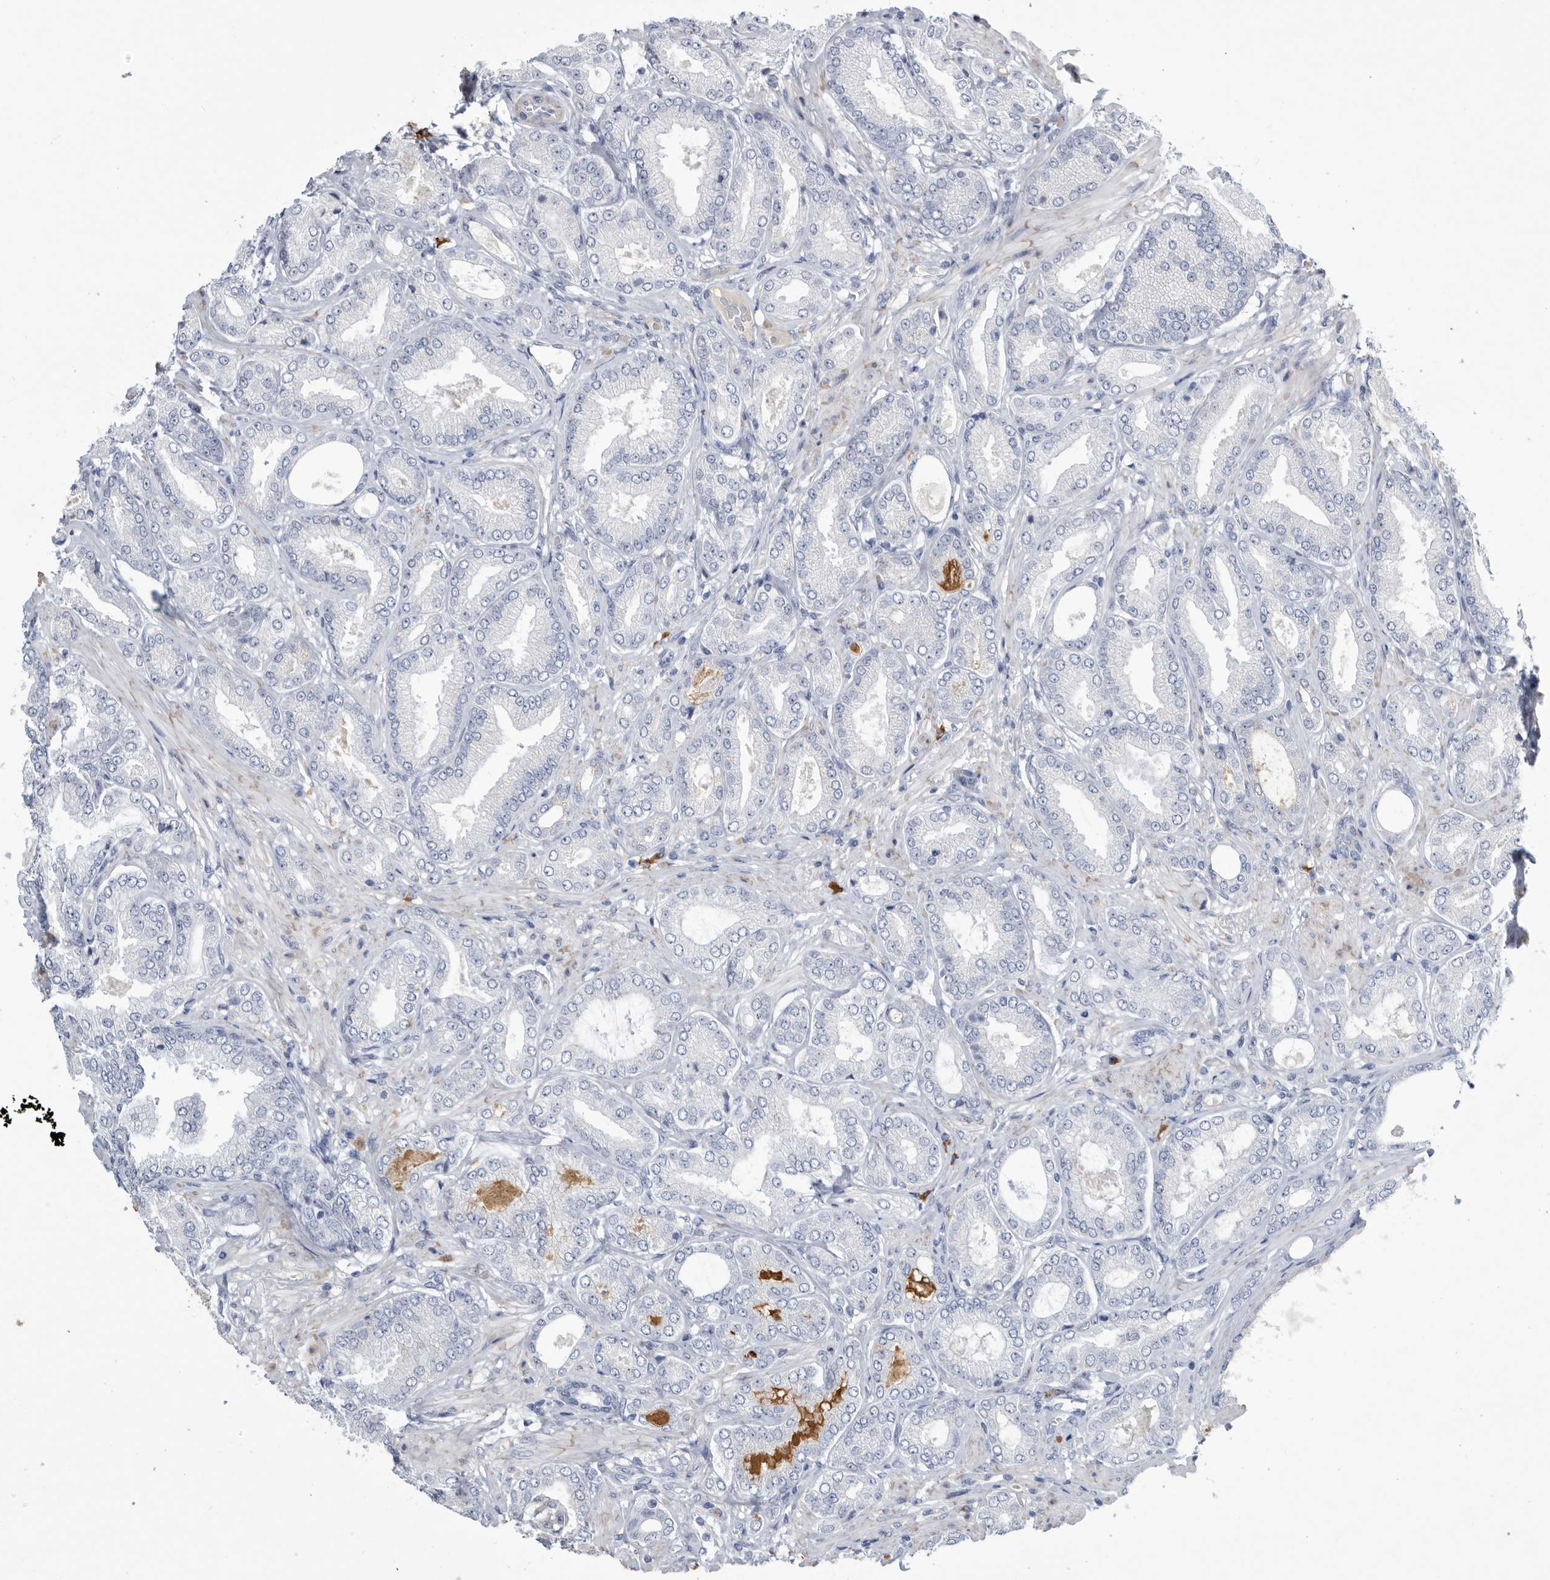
{"staining": {"intensity": "negative", "quantity": "none", "location": "none"}, "tissue": "prostate cancer", "cell_type": "Tumor cells", "image_type": "cancer", "snomed": [{"axis": "morphology", "description": "Adenocarcinoma, Low grade"}, {"axis": "topography", "description": "Prostate"}], "caption": "IHC of prostate adenocarcinoma (low-grade) shows no positivity in tumor cells.", "gene": "BTBD6", "patient": {"sex": "male", "age": 63}}